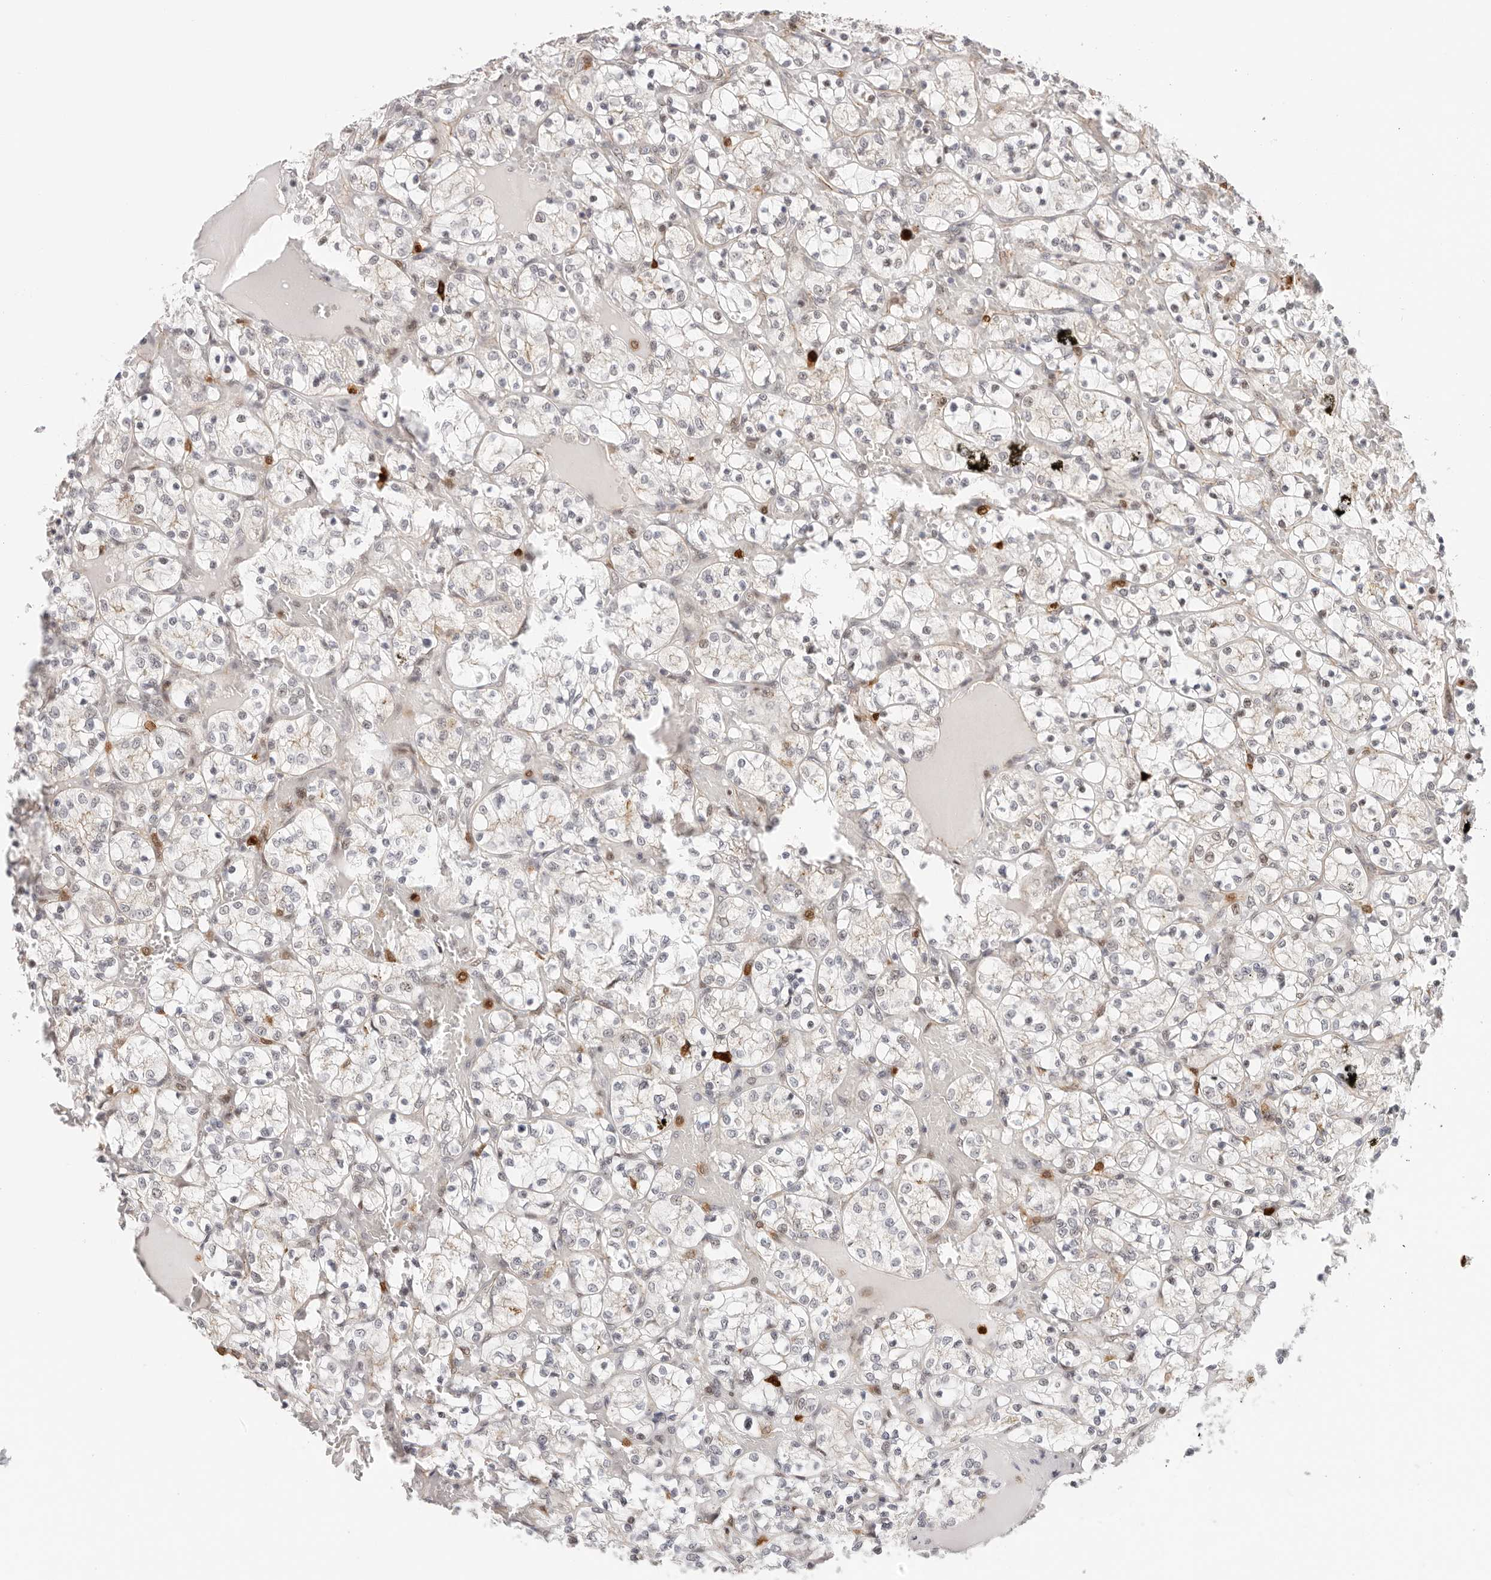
{"staining": {"intensity": "negative", "quantity": "none", "location": "none"}, "tissue": "renal cancer", "cell_type": "Tumor cells", "image_type": "cancer", "snomed": [{"axis": "morphology", "description": "Adenocarcinoma, NOS"}, {"axis": "topography", "description": "Kidney"}], "caption": "Photomicrograph shows no significant protein staining in tumor cells of renal cancer. Brightfield microscopy of immunohistochemistry stained with DAB (3,3'-diaminobenzidine) (brown) and hematoxylin (blue), captured at high magnification.", "gene": "AFDN", "patient": {"sex": "female", "age": 69}}